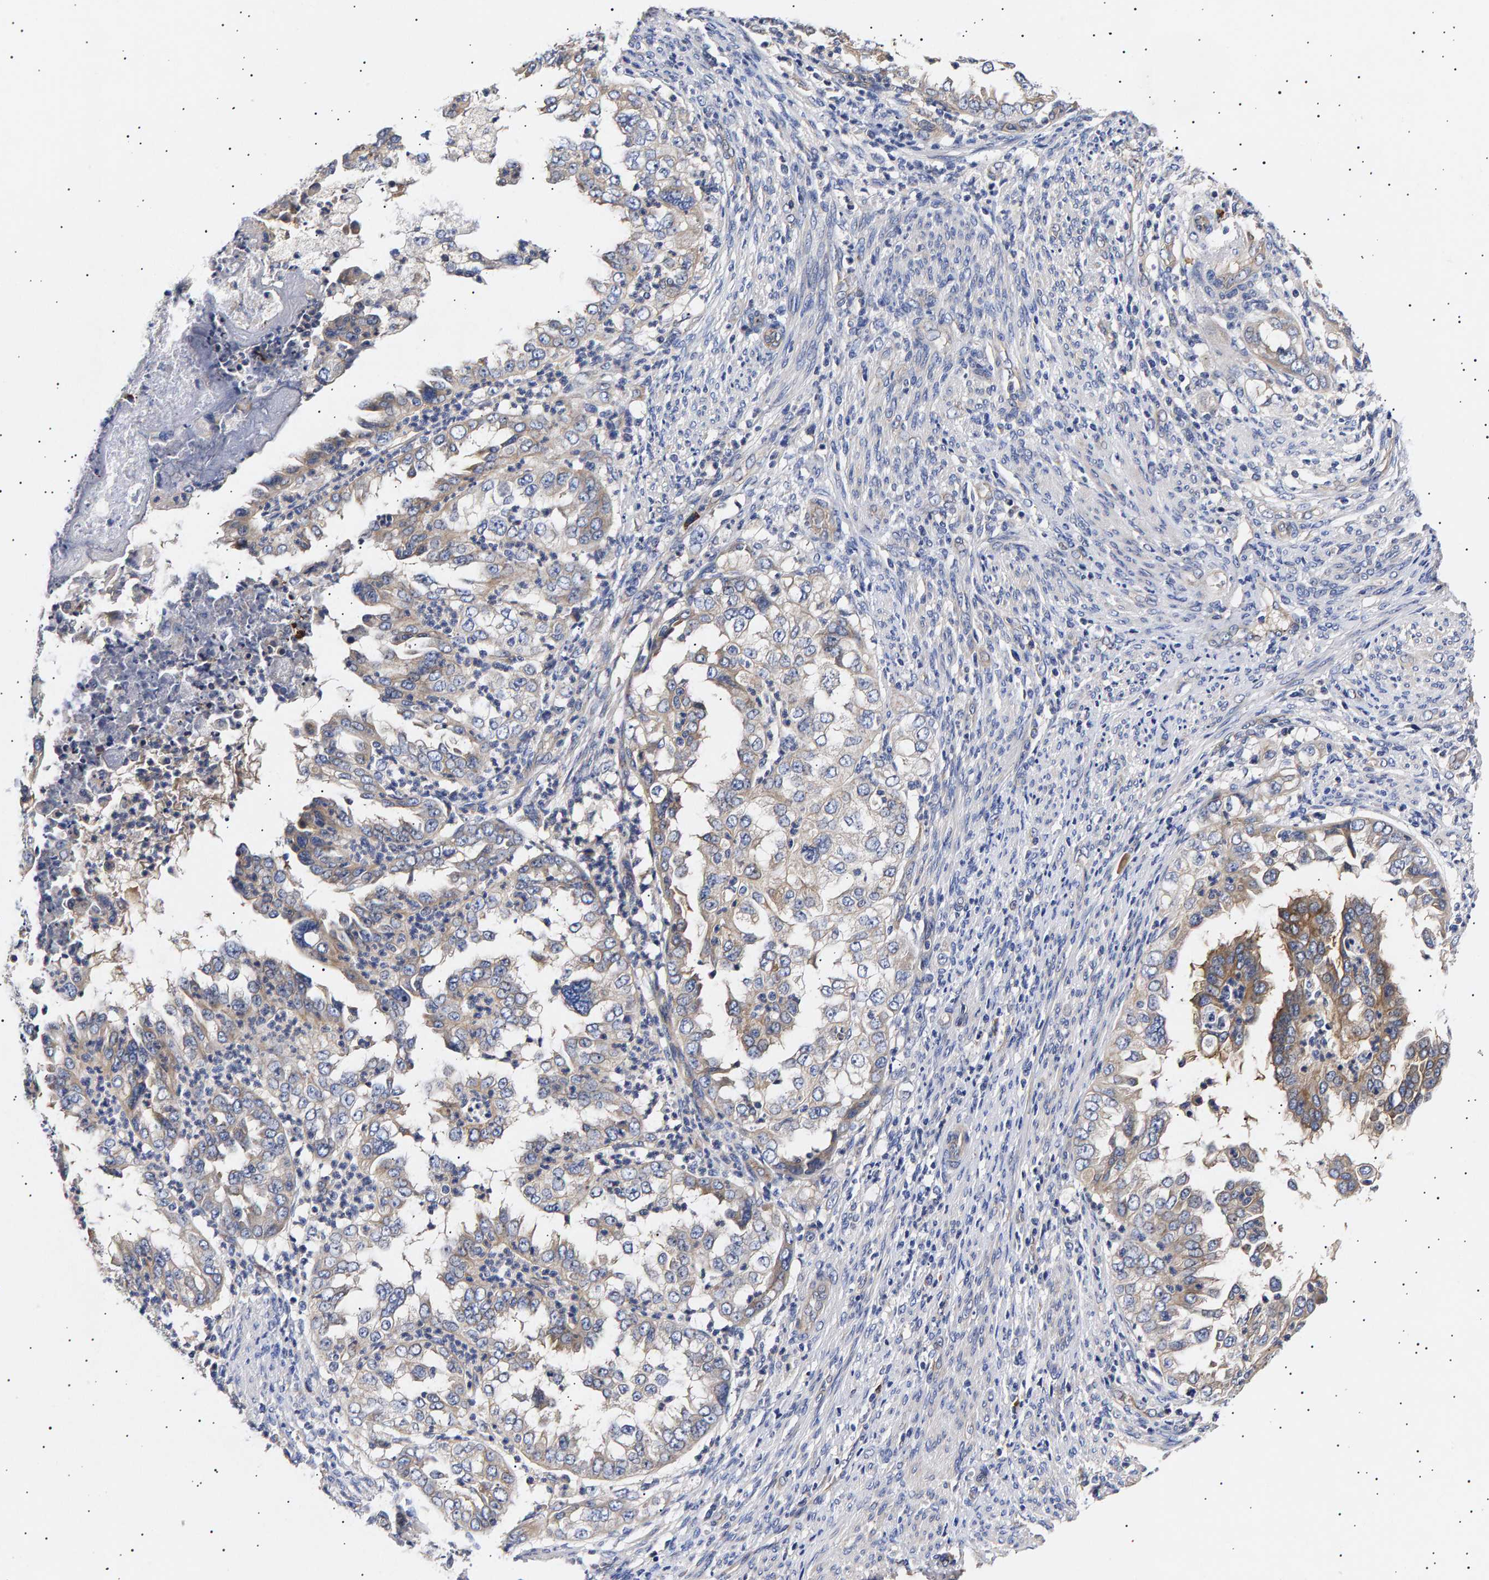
{"staining": {"intensity": "weak", "quantity": "<25%", "location": "cytoplasmic/membranous"}, "tissue": "endometrial cancer", "cell_type": "Tumor cells", "image_type": "cancer", "snomed": [{"axis": "morphology", "description": "Adenocarcinoma, NOS"}, {"axis": "topography", "description": "Endometrium"}], "caption": "DAB (3,3'-diaminobenzidine) immunohistochemical staining of human endometrial adenocarcinoma demonstrates no significant expression in tumor cells.", "gene": "ANKRD40", "patient": {"sex": "female", "age": 85}}